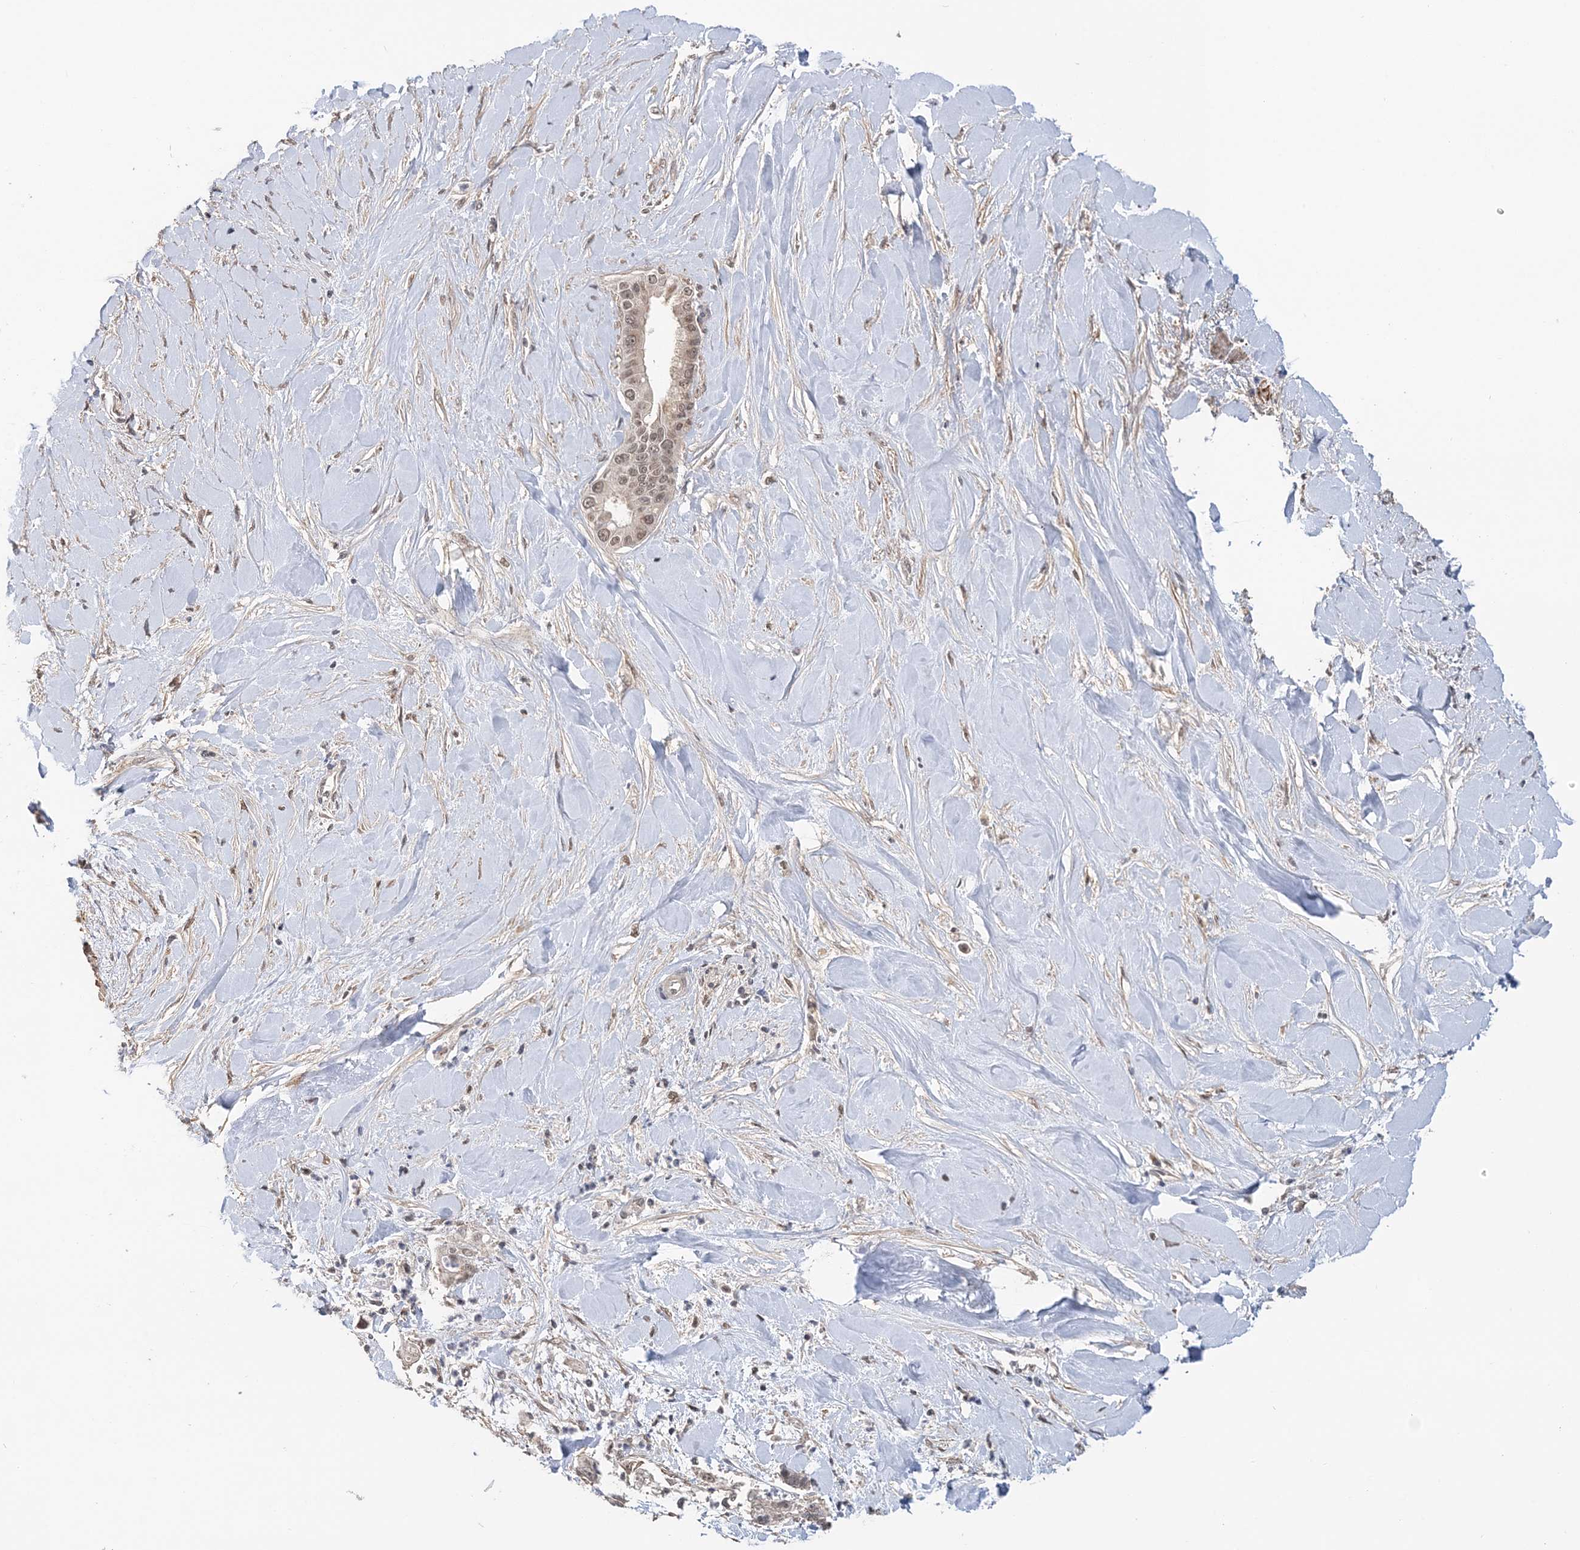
{"staining": {"intensity": "weak", "quantity": ">75%", "location": "nuclear"}, "tissue": "liver cancer", "cell_type": "Tumor cells", "image_type": "cancer", "snomed": [{"axis": "morphology", "description": "Cholangiocarcinoma"}, {"axis": "topography", "description": "Liver"}], "caption": "Liver cholangiocarcinoma was stained to show a protein in brown. There is low levels of weak nuclear expression in about >75% of tumor cells. The staining was performed using DAB, with brown indicating positive protein expression. Nuclei are stained blue with hematoxylin.", "gene": "TSHZ2", "patient": {"sex": "female", "age": 54}}